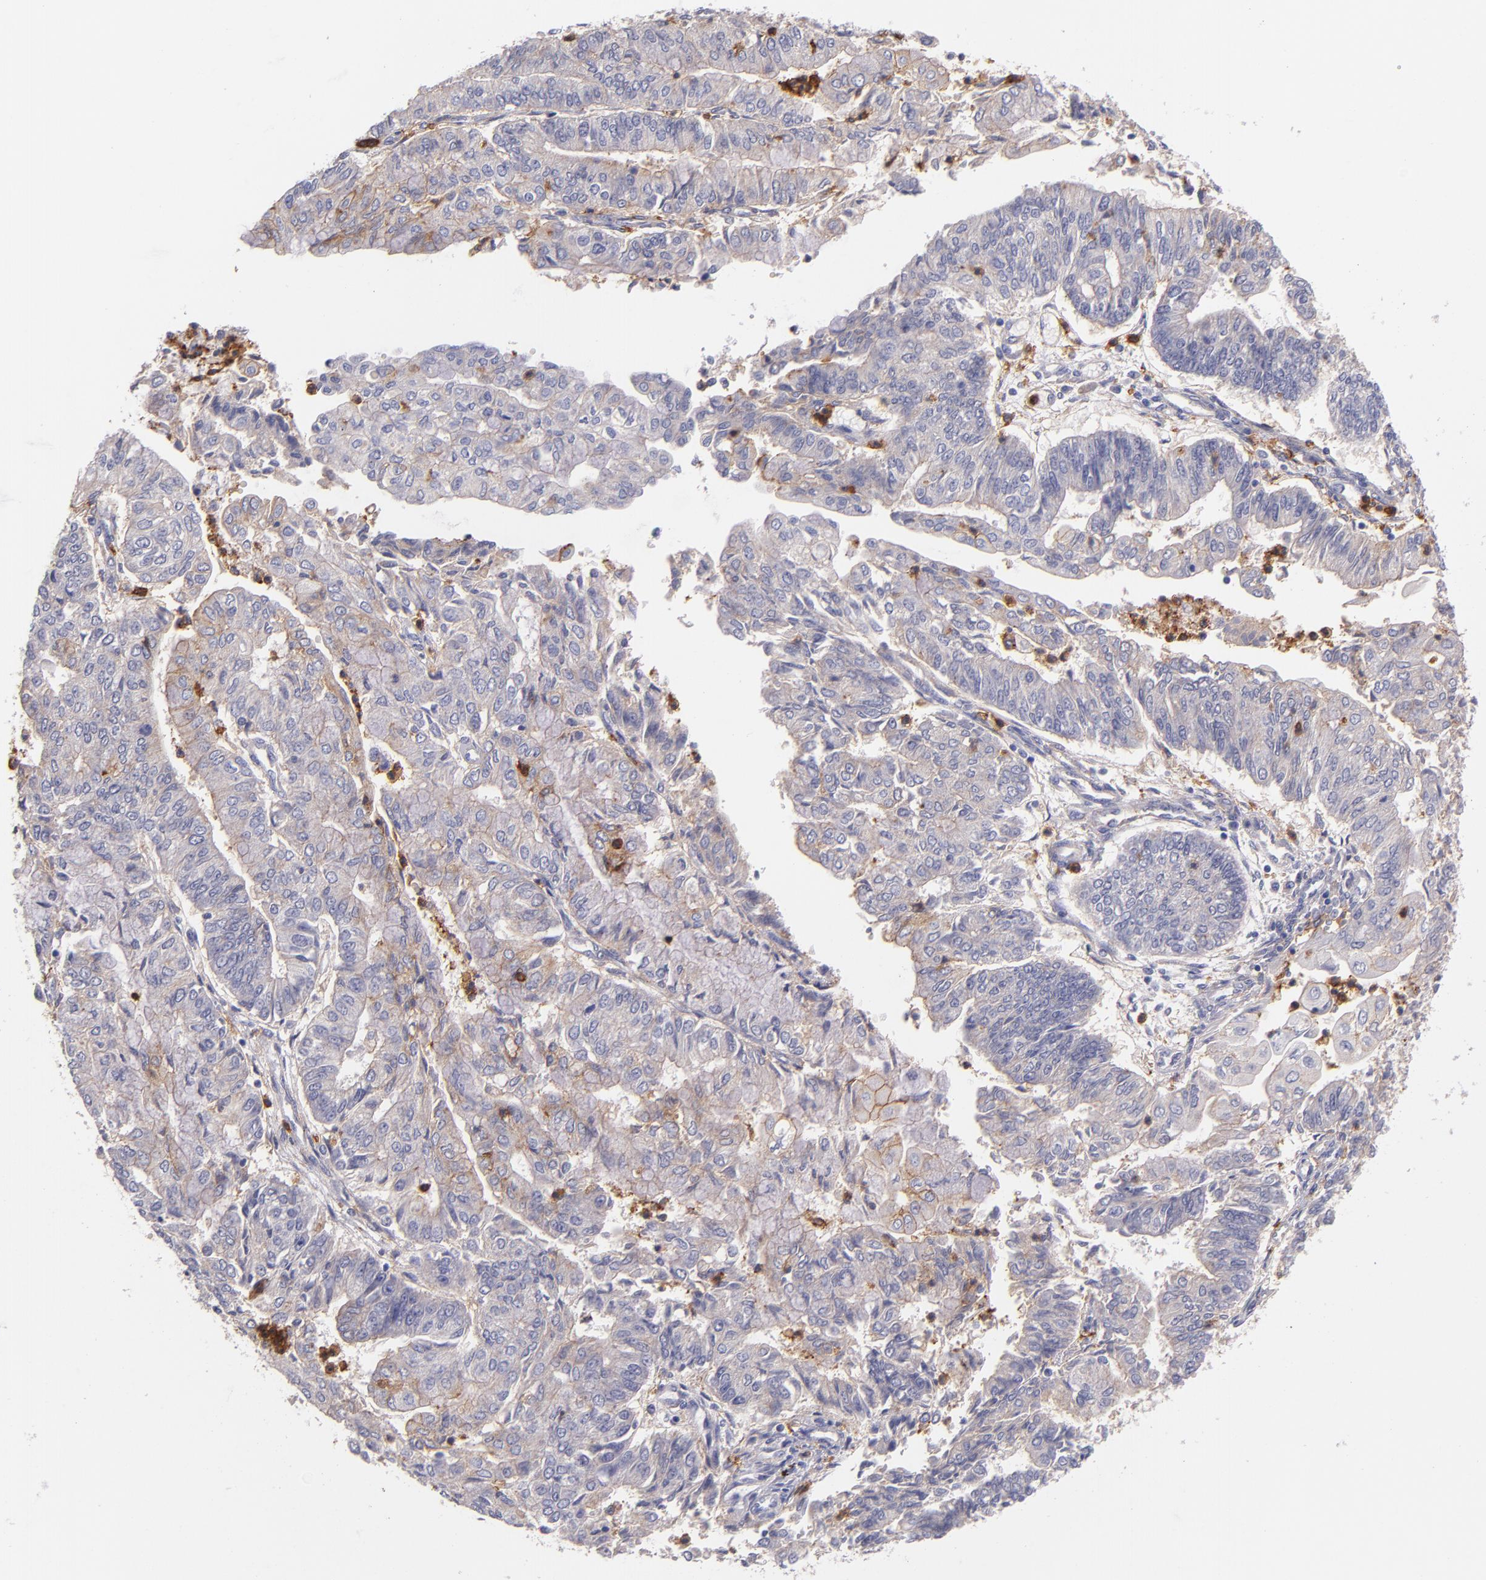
{"staining": {"intensity": "weak", "quantity": "25%-75%", "location": "cytoplasmic/membranous"}, "tissue": "endometrial cancer", "cell_type": "Tumor cells", "image_type": "cancer", "snomed": [{"axis": "morphology", "description": "Adenocarcinoma, NOS"}, {"axis": "topography", "description": "Endometrium"}], "caption": "The image reveals immunohistochemical staining of endometrial cancer. There is weak cytoplasmic/membranous positivity is appreciated in approximately 25%-75% of tumor cells.", "gene": "C5AR1", "patient": {"sex": "female", "age": 59}}